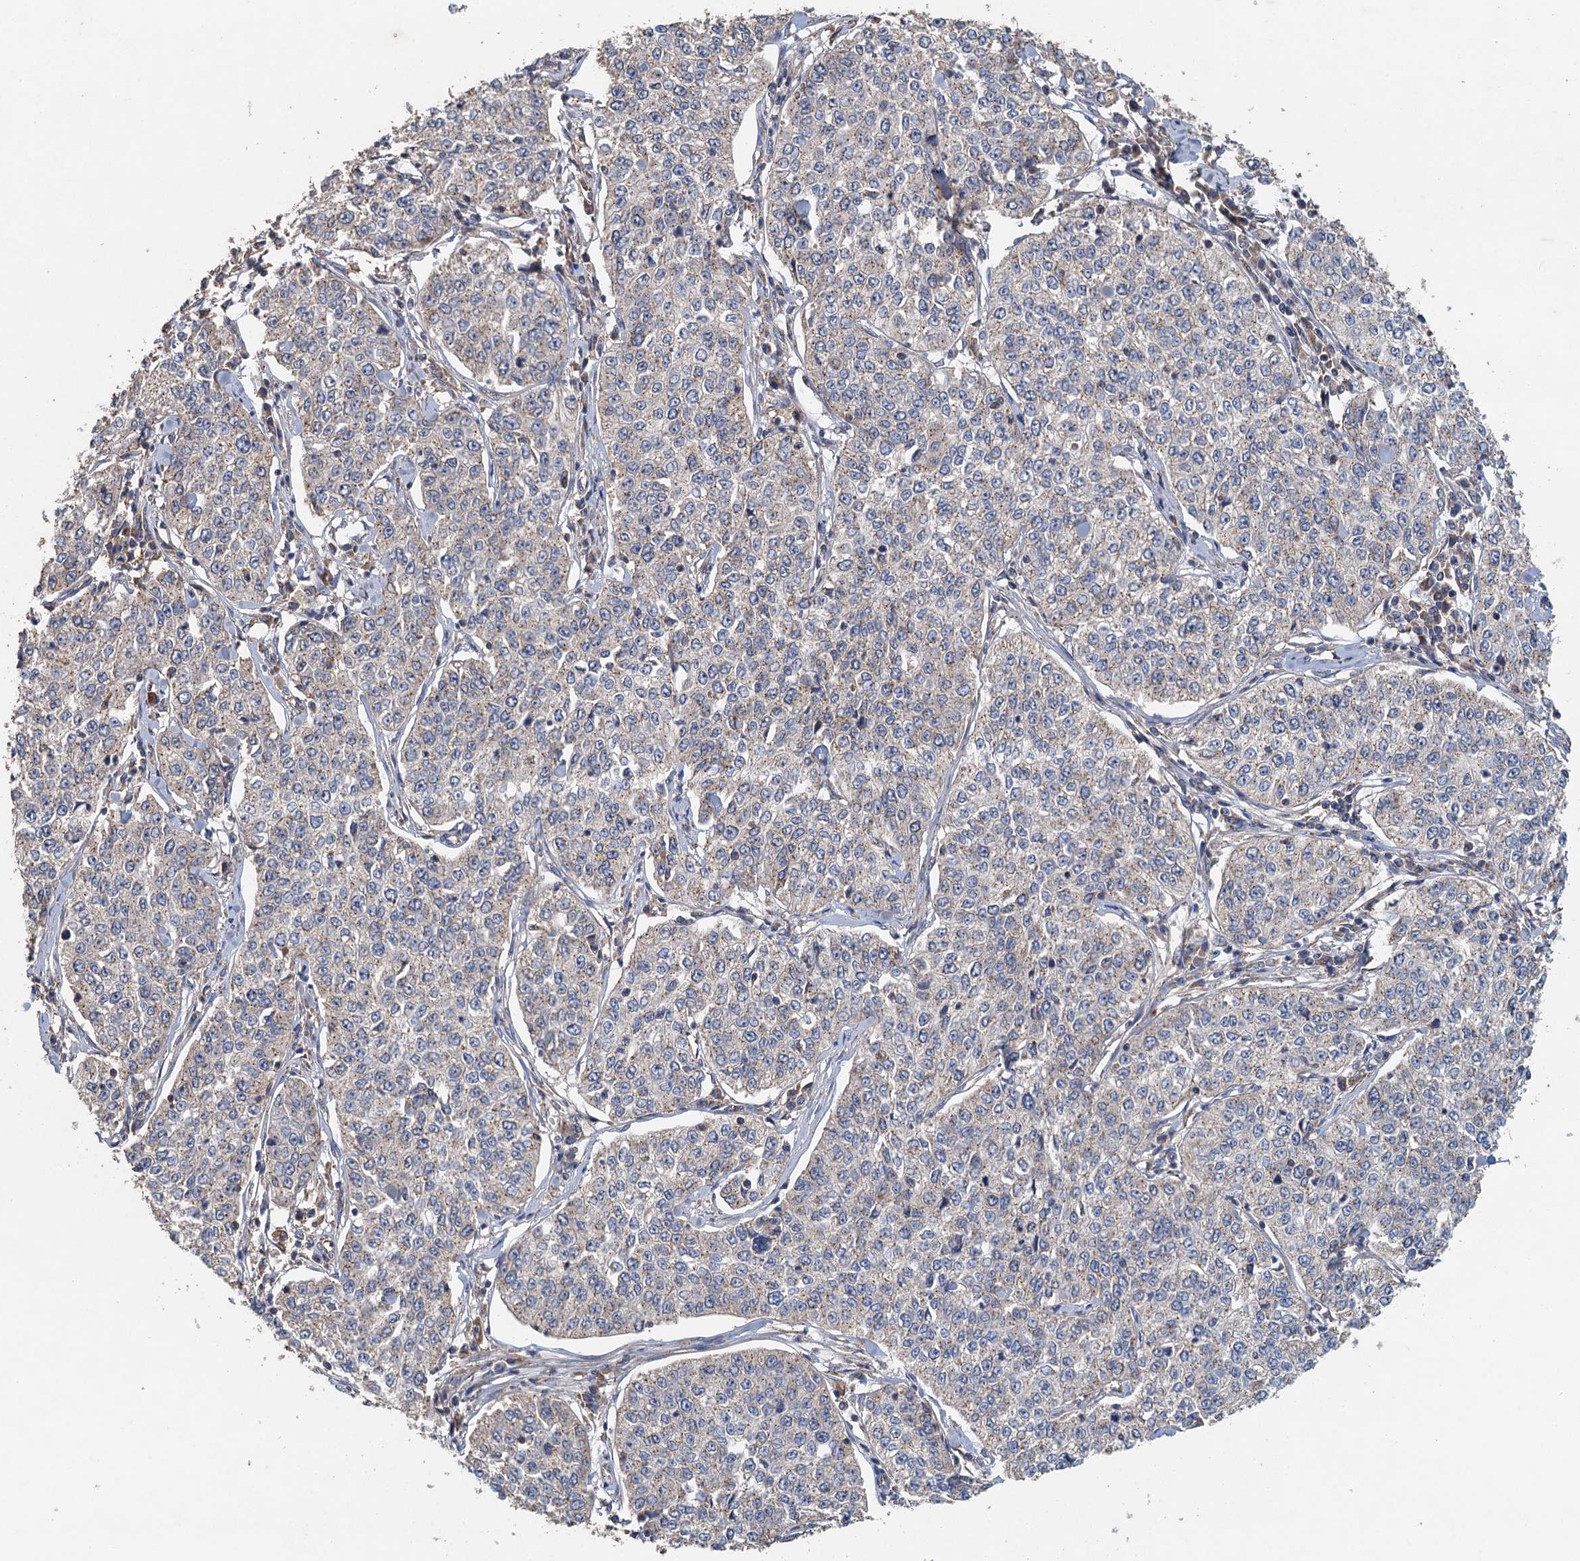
{"staining": {"intensity": "negative", "quantity": "none", "location": "none"}, "tissue": "cervical cancer", "cell_type": "Tumor cells", "image_type": "cancer", "snomed": [{"axis": "morphology", "description": "Squamous cell carcinoma, NOS"}, {"axis": "topography", "description": "Cervix"}], "caption": "Image shows no significant protein positivity in tumor cells of squamous cell carcinoma (cervical).", "gene": "BCS1L", "patient": {"sex": "female", "age": 35}}